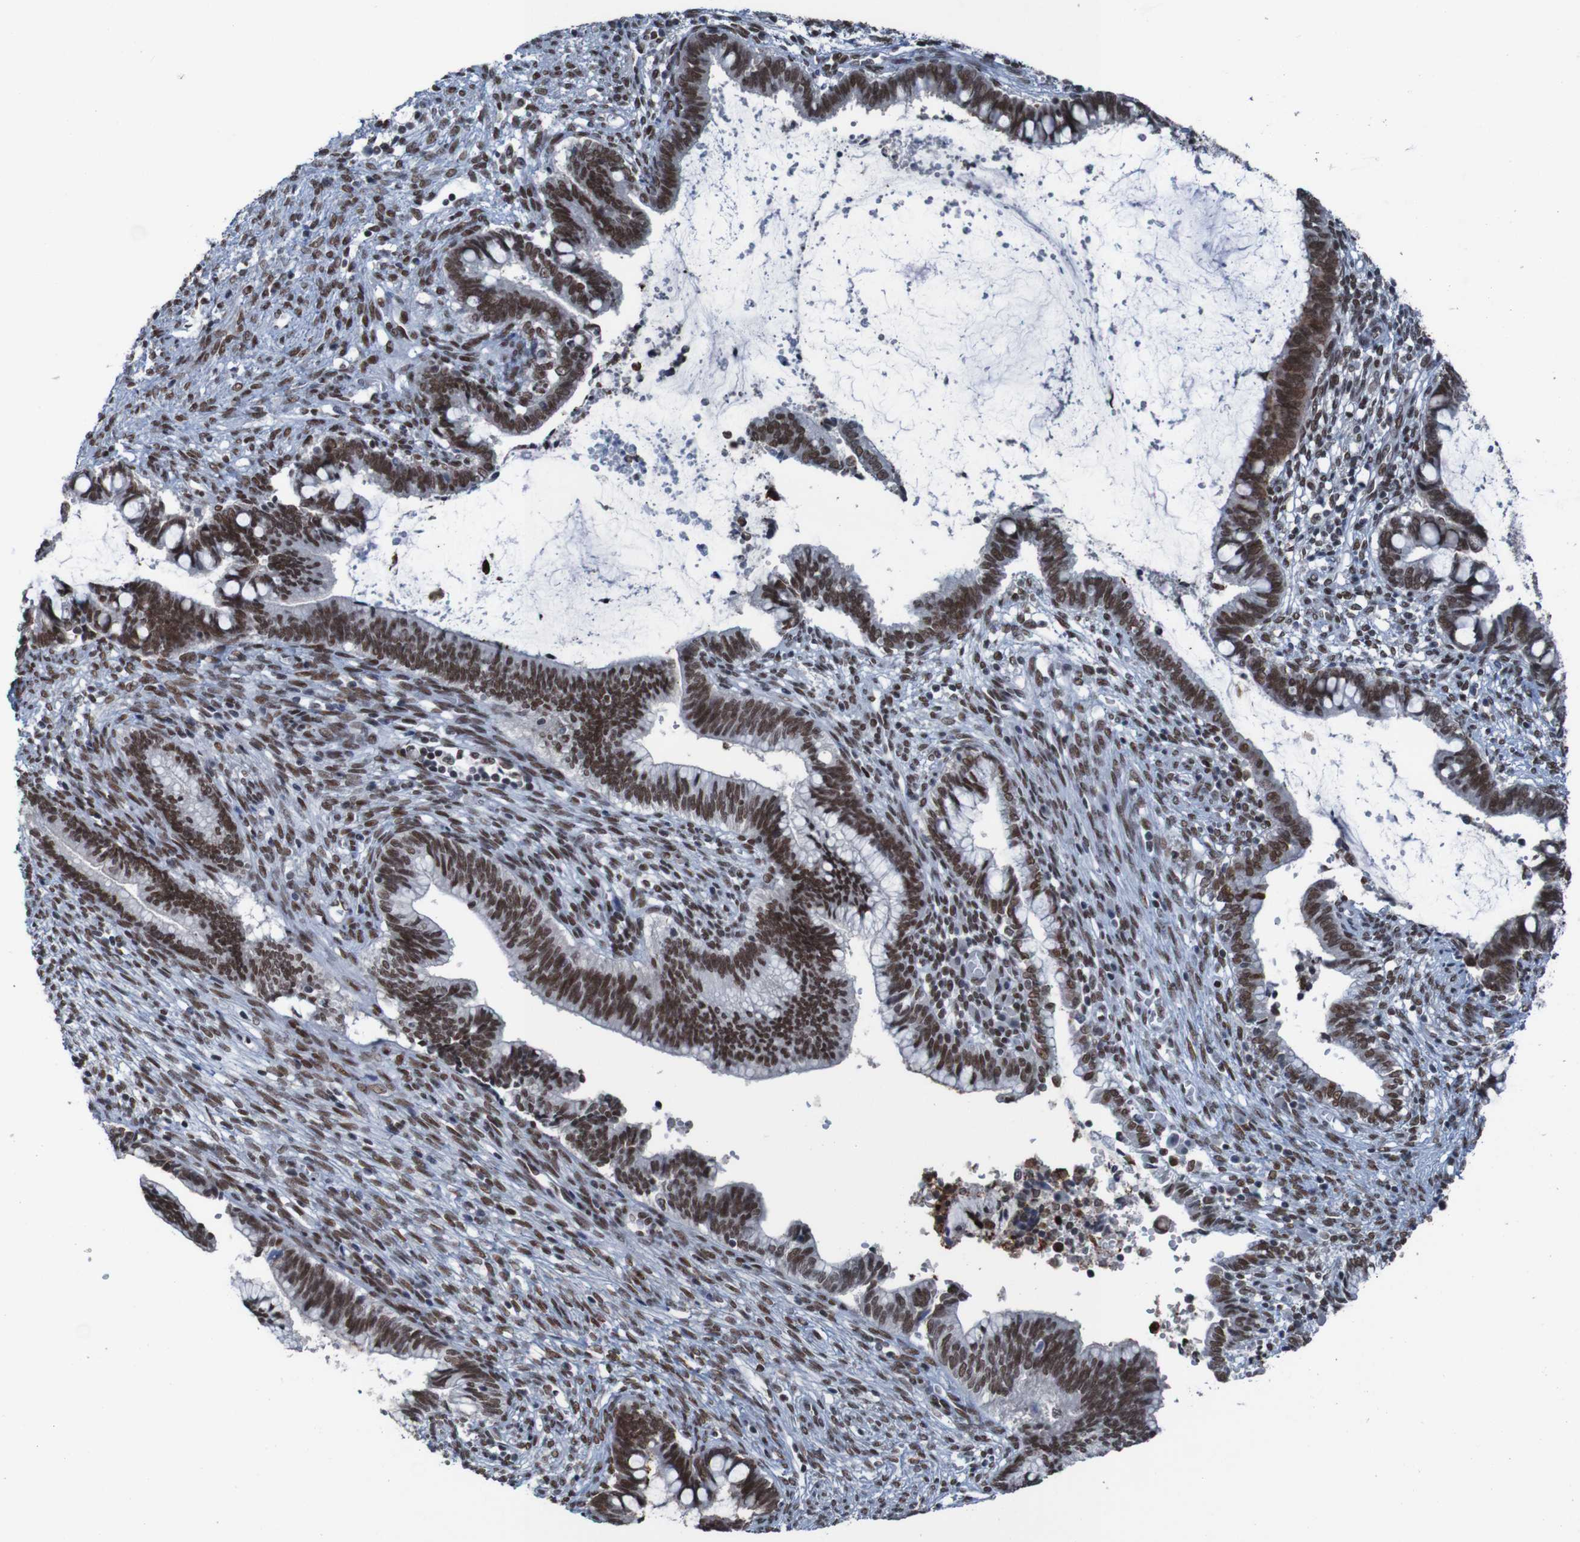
{"staining": {"intensity": "strong", "quantity": ">75%", "location": "nuclear"}, "tissue": "cervical cancer", "cell_type": "Tumor cells", "image_type": "cancer", "snomed": [{"axis": "morphology", "description": "Adenocarcinoma, NOS"}, {"axis": "topography", "description": "Cervix"}], "caption": "This is a histology image of IHC staining of cervical adenocarcinoma, which shows strong staining in the nuclear of tumor cells.", "gene": "PHF2", "patient": {"sex": "female", "age": 44}}